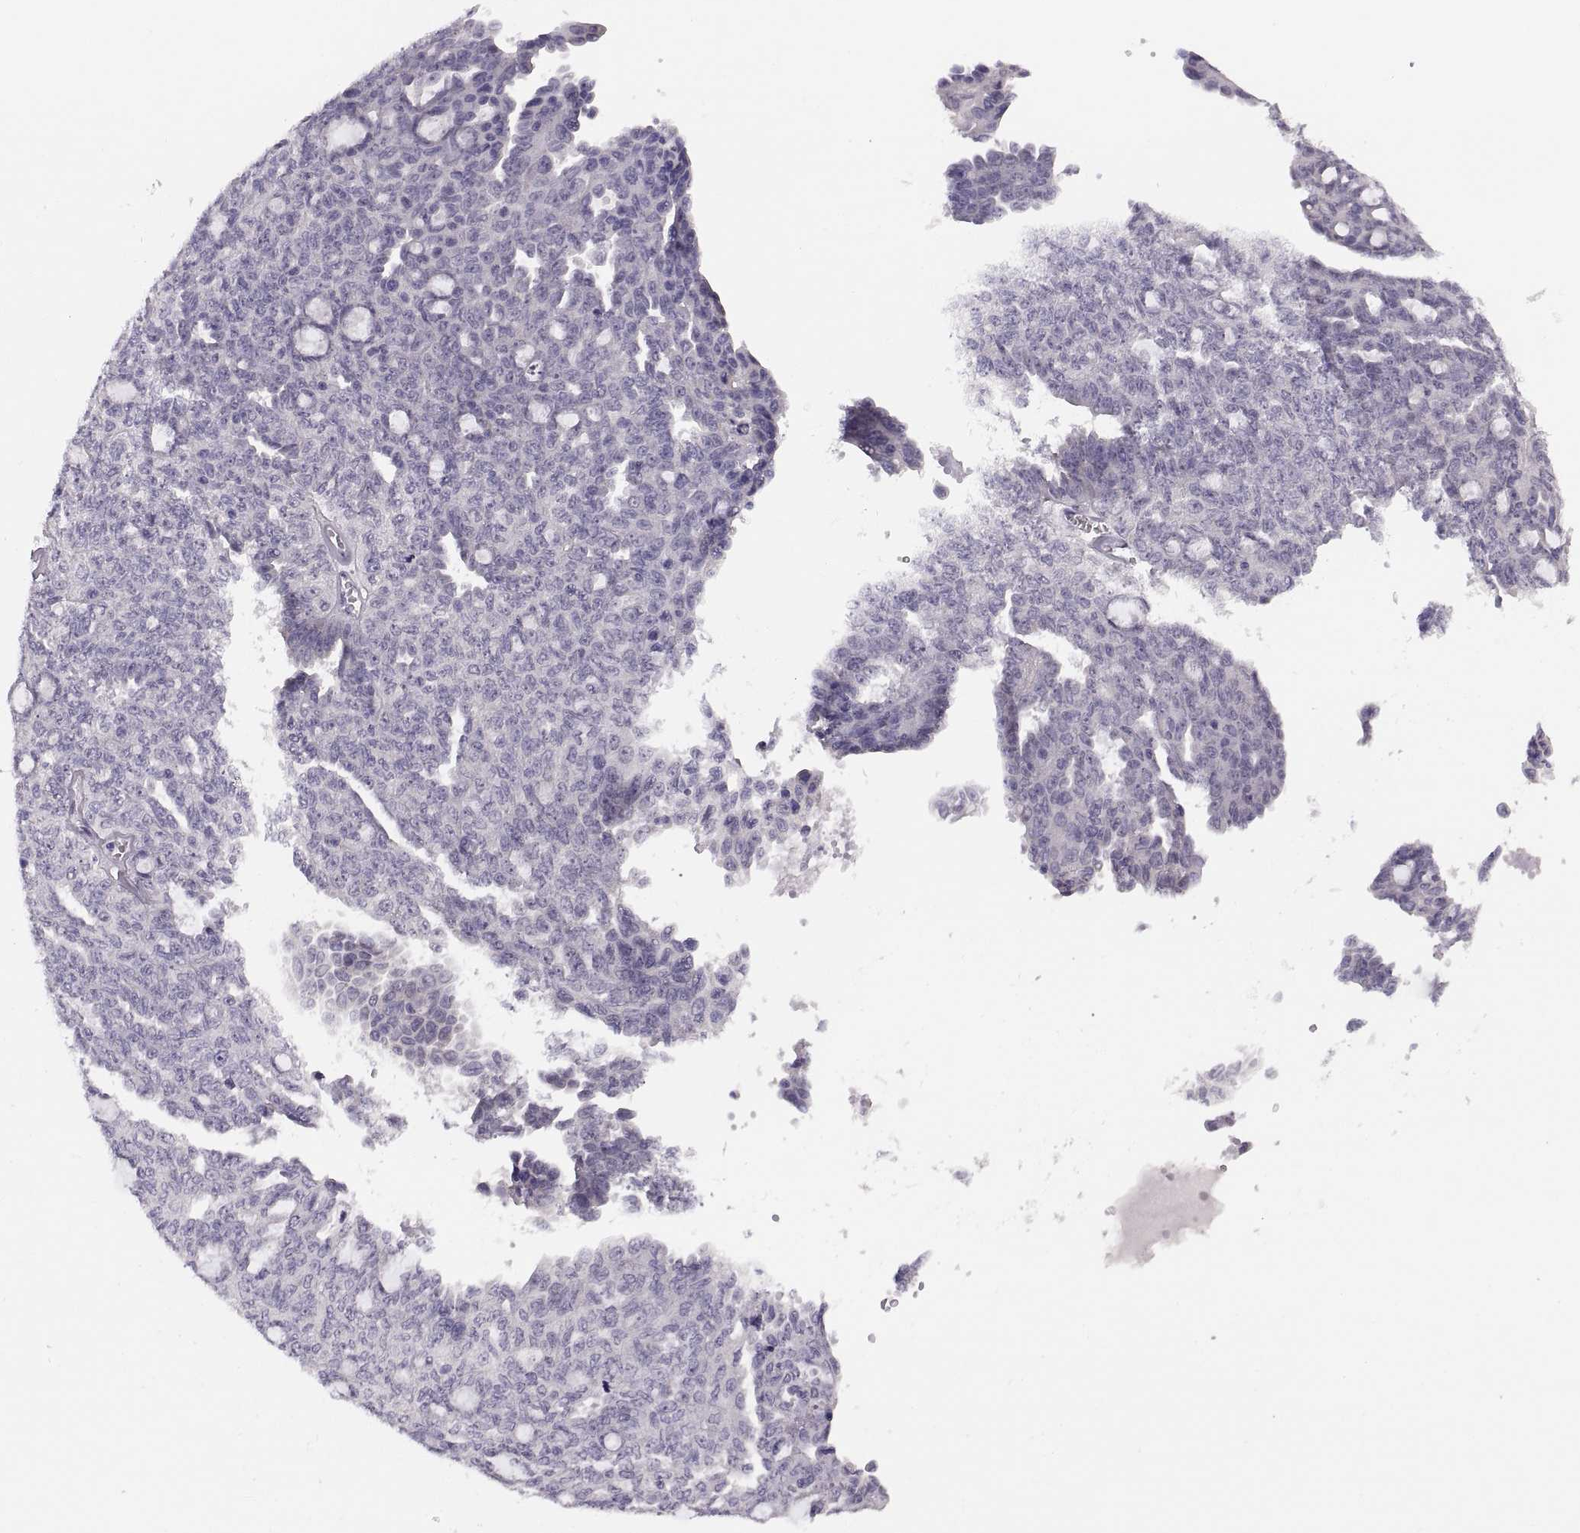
{"staining": {"intensity": "negative", "quantity": "none", "location": "none"}, "tissue": "ovarian cancer", "cell_type": "Tumor cells", "image_type": "cancer", "snomed": [{"axis": "morphology", "description": "Cystadenocarcinoma, serous, NOS"}, {"axis": "topography", "description": "Ovary"}], "caption": "The micrograph demonstrates no staining of tumor cells in serous cystadenocarcinoma (ovarian). Brightfield microscopy of immunohistochemistry stained with DAB (brown) and hematoxylin (blue), captured at high magnification.", "gene": "ADH6", "patient": {"sex": "female", "age": 71}}